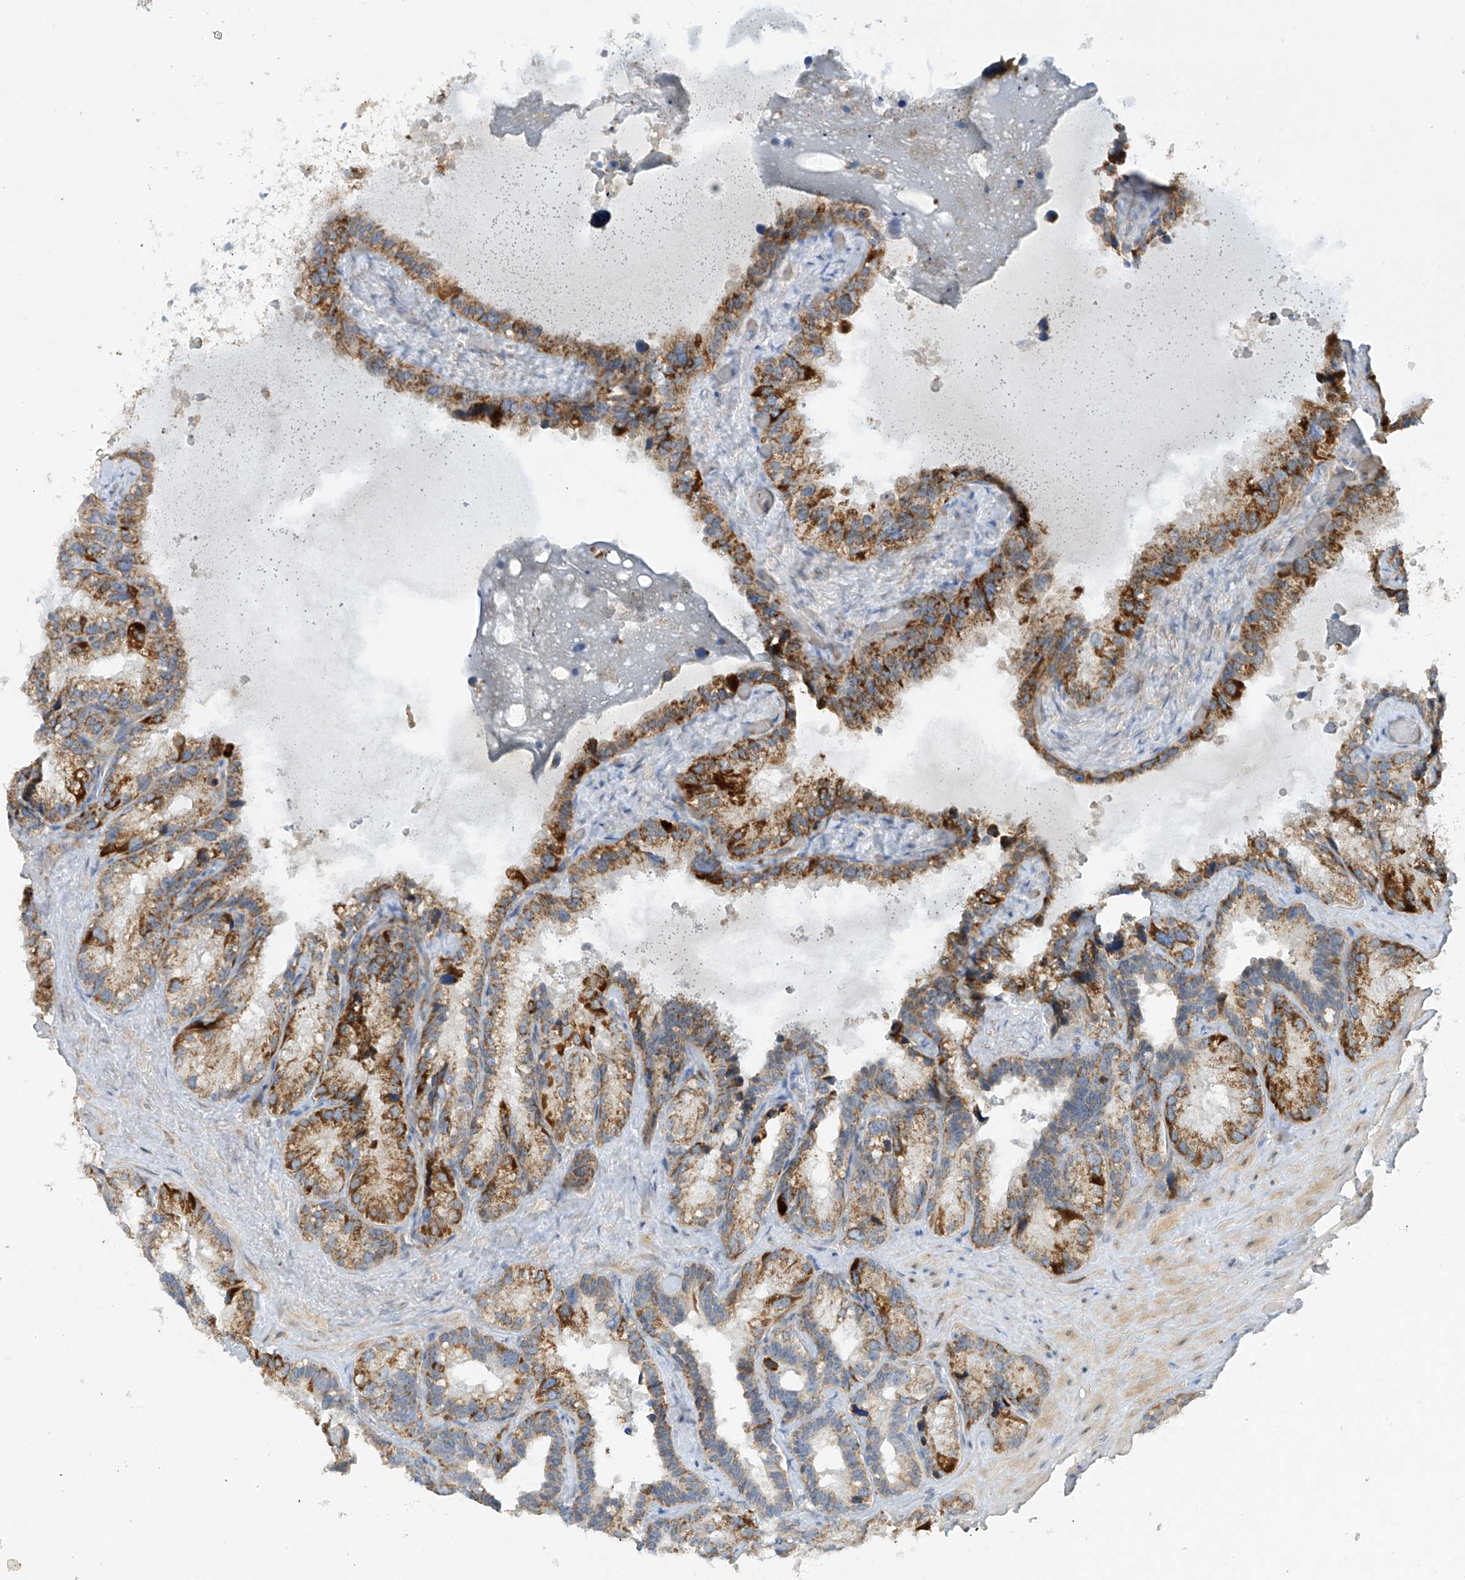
{"staining": {"intensity": "moderate", "quantity": "25%-75%", "location": "cytoplasmic/membranous"}, "tissue": "seminal vesicle", "cell_type": "Glandular cells", "image_type": "normal", "snomed": [{"axis": "morphology", "description": "Normal tissue, NOS"}, {"axis": "topography", "description": "Prostate"}, {"axis": "topography", "description": "Seminal veicle"}], "caption": "Protein staining reveals moderate cytoplasmic/membranous positivity in about 25%-75% of glandular cells in normal seminal vesicle.", "gene": "METTL18", "patient": {"sex": "male", "age": 68}}